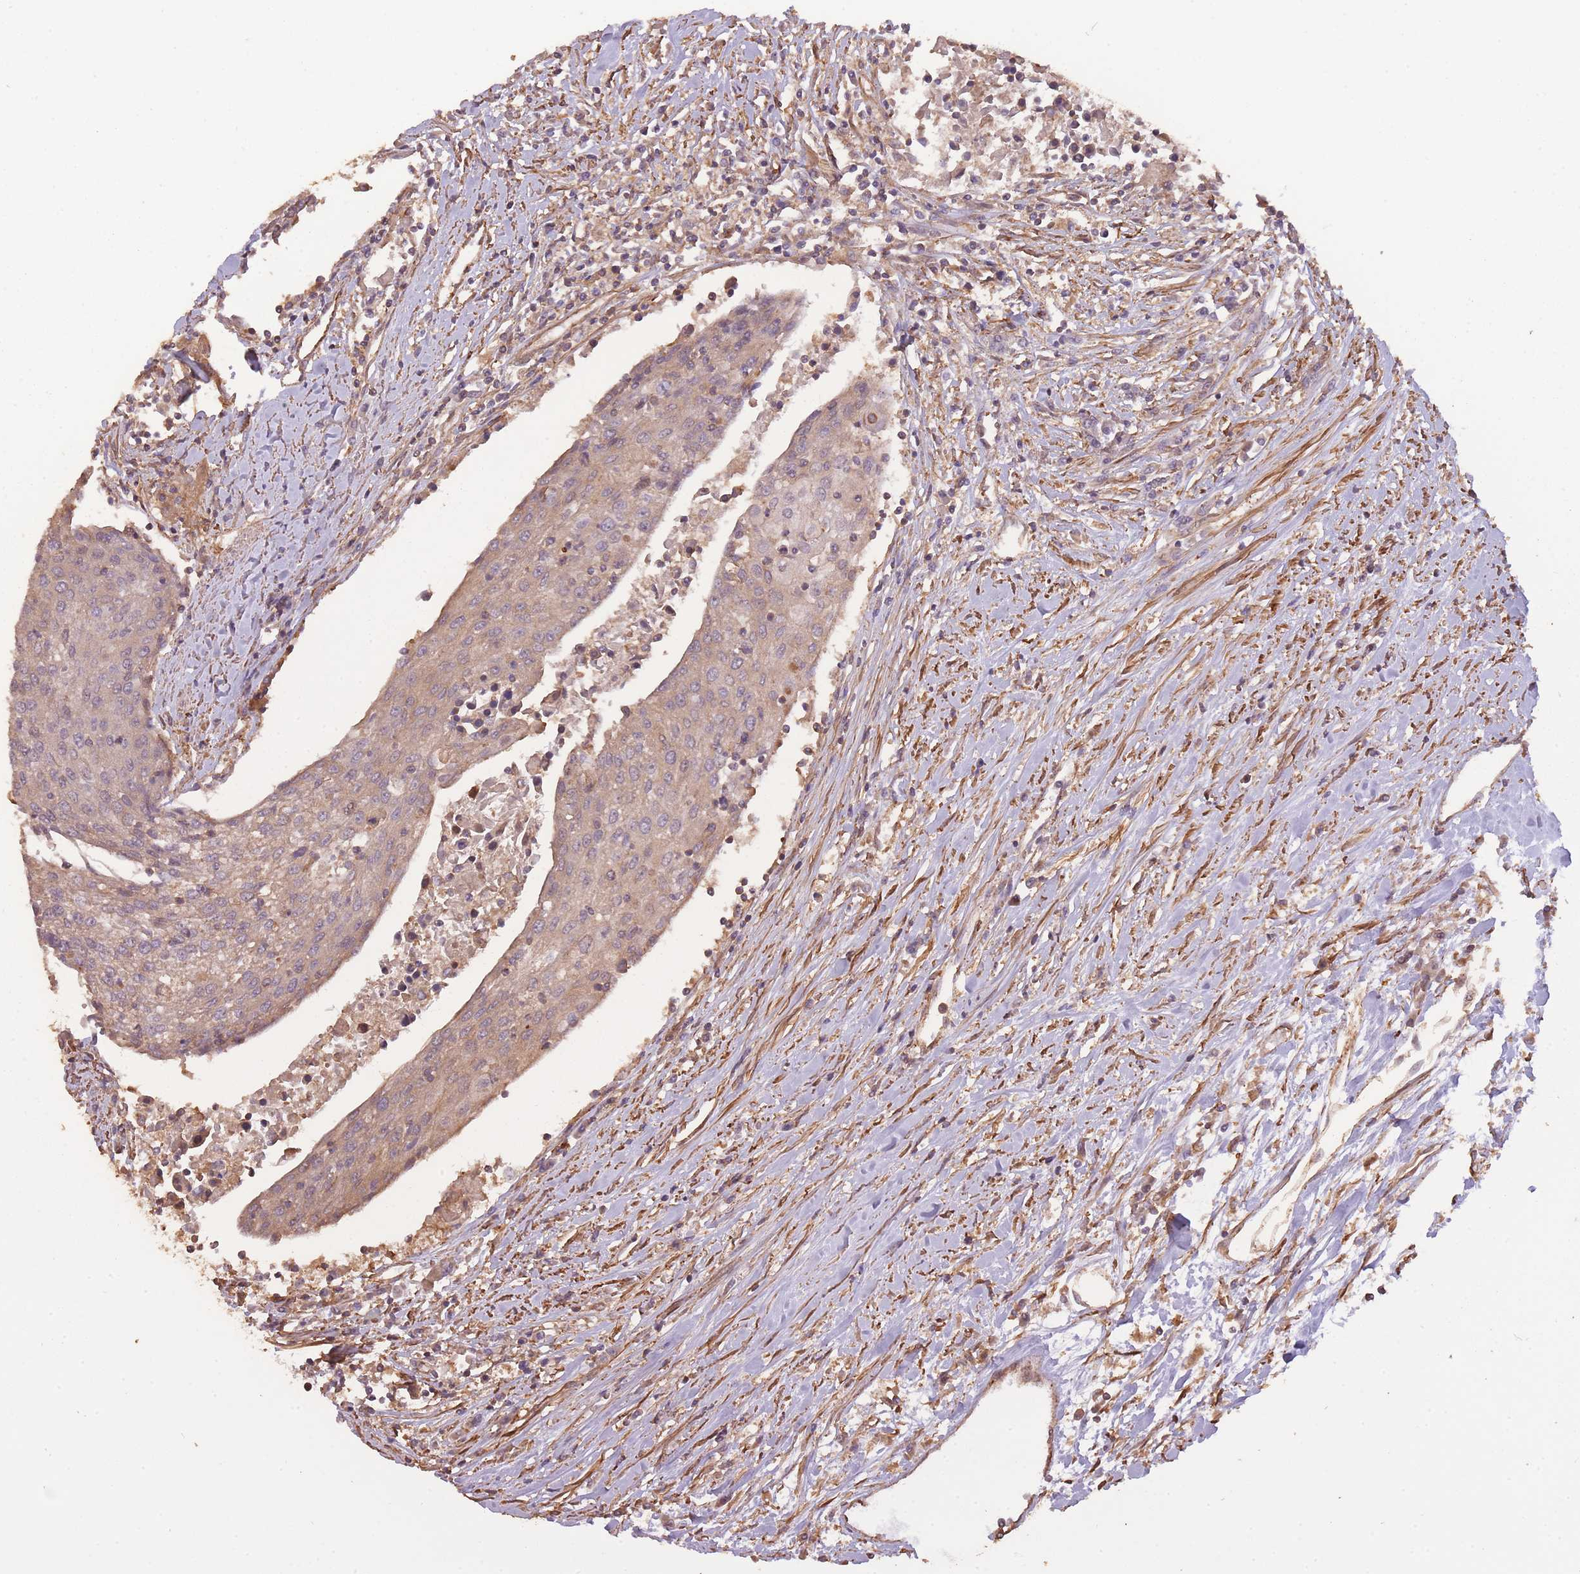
{"staining": {"intensity": "weak", "quantity": "25%-75%", "location": "cytoplasmic/membranous,nuclear"}, "tissue": "urothelial cancer", "cell_type": "Tumor cells", "image_type": "cancer", "snomed": [{"axis": "morphology", "description": "Urothelial carcinoma, High grade"}, {"axis": "topography", "description": "Urinary bladder"}], "caption": "This micrograph demonstrates immunohistochemistry (IHC) staining of urothelial cancer, with low weak cytoplasmic/membranous and nuclear expression in about 25%-75% of tumor cells.", "gene": "ARMH3", "patient": {"sex": "female", "age": 85}}